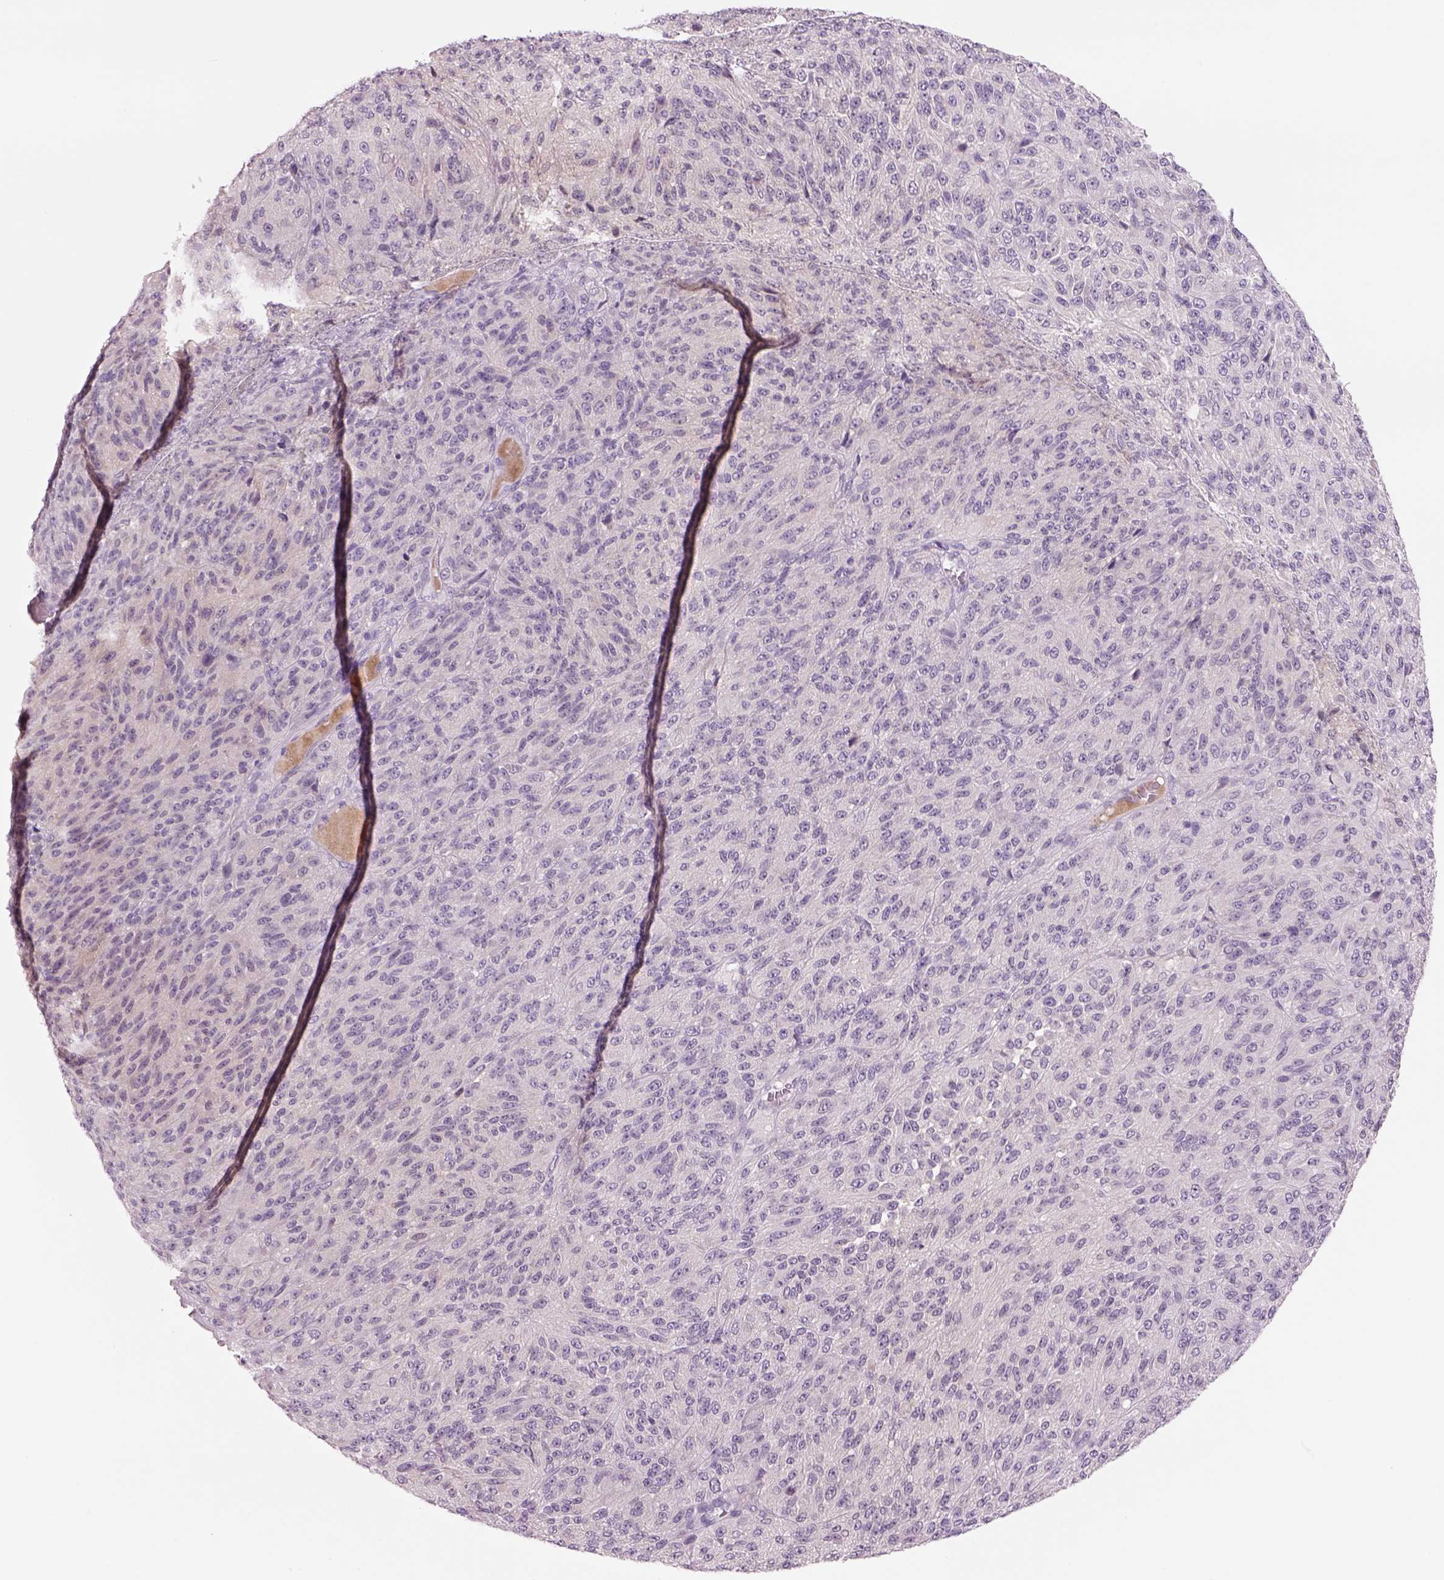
{"staining": {"intensity": "negative", "quantity": "none", "location": "none"}, "tissue": "melanoma", "cell_type": "Tumor cells", "image_type": "cancer", "snomed": [{"axis": "morphology", "description": "Malignant melanoma, Metastatic site"}, {"axis": "topography", "description": "Brain"}], "caption": "Malignant melanoma (metastatic site) was stained to show a protein in brown. There is no significant staining in tumor cells.", "gene": "MDH1B", "patient": {"sex": "female", "age": 56}}